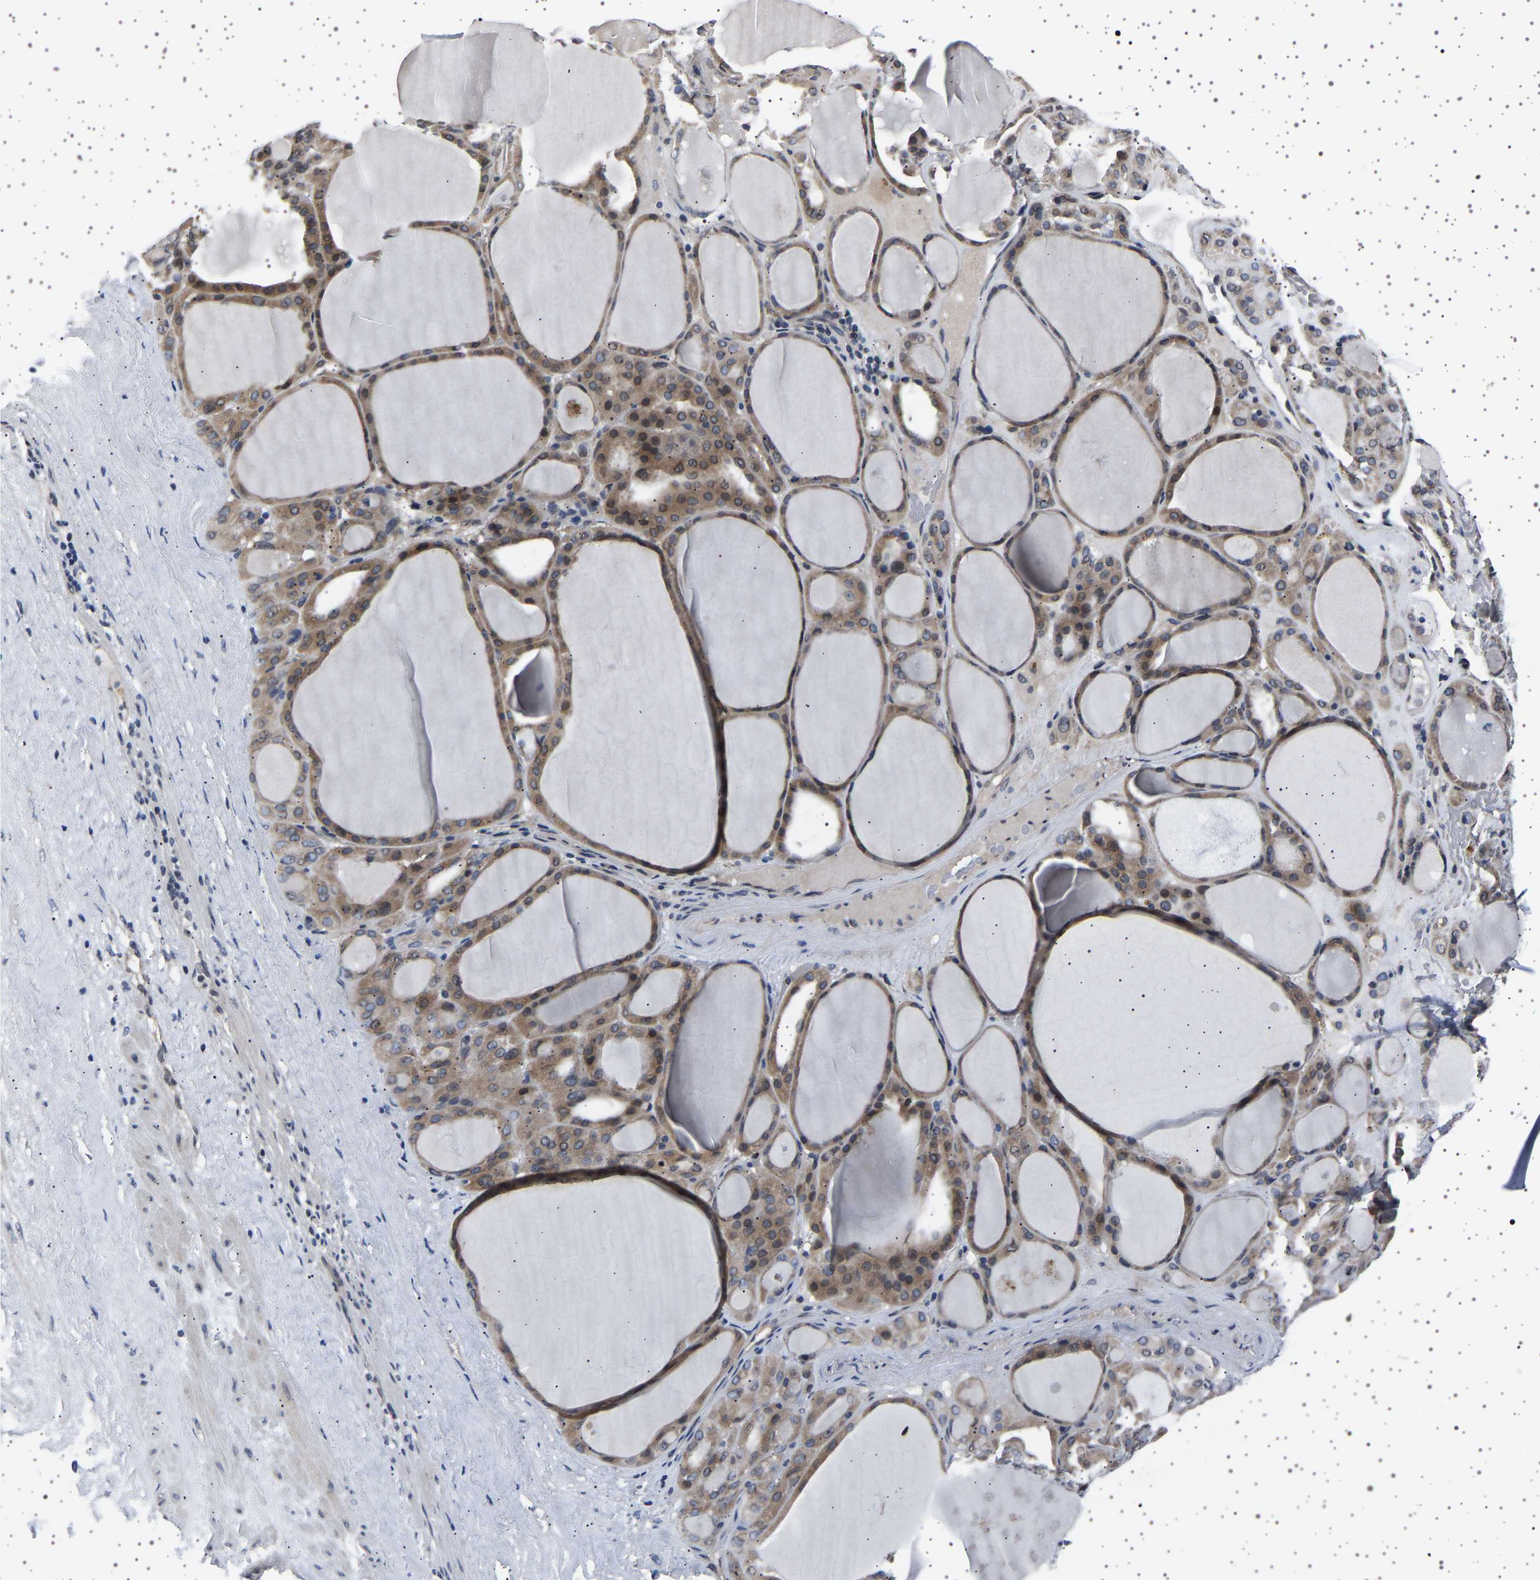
{"staining": {"intensity": "weak", "quantity": ">75%", "location": "cytoplasmic/membranous"}, "tissue": "thyroid gland", "cell_type": "Glandular cells", "image_type": "normal", "snomed": [{"axis": "morphology", "description": "Normal tissue, NOS"}, {"axis": "morphology", "description": "Carcinoma, NOS"}, {"axis": "topography", "description": "Thyroid gland"}], "caption": "Brown immunohistochemical staining in benign human thyroid gland shows weak cytoplasmic/membranous expression in approximately >75% of glandular cells. (DAB IHC, brown staining for protein, blue staining for nuclei).", "gene": "IL10RB", "patient": {"sex": "female", "age": 86}}